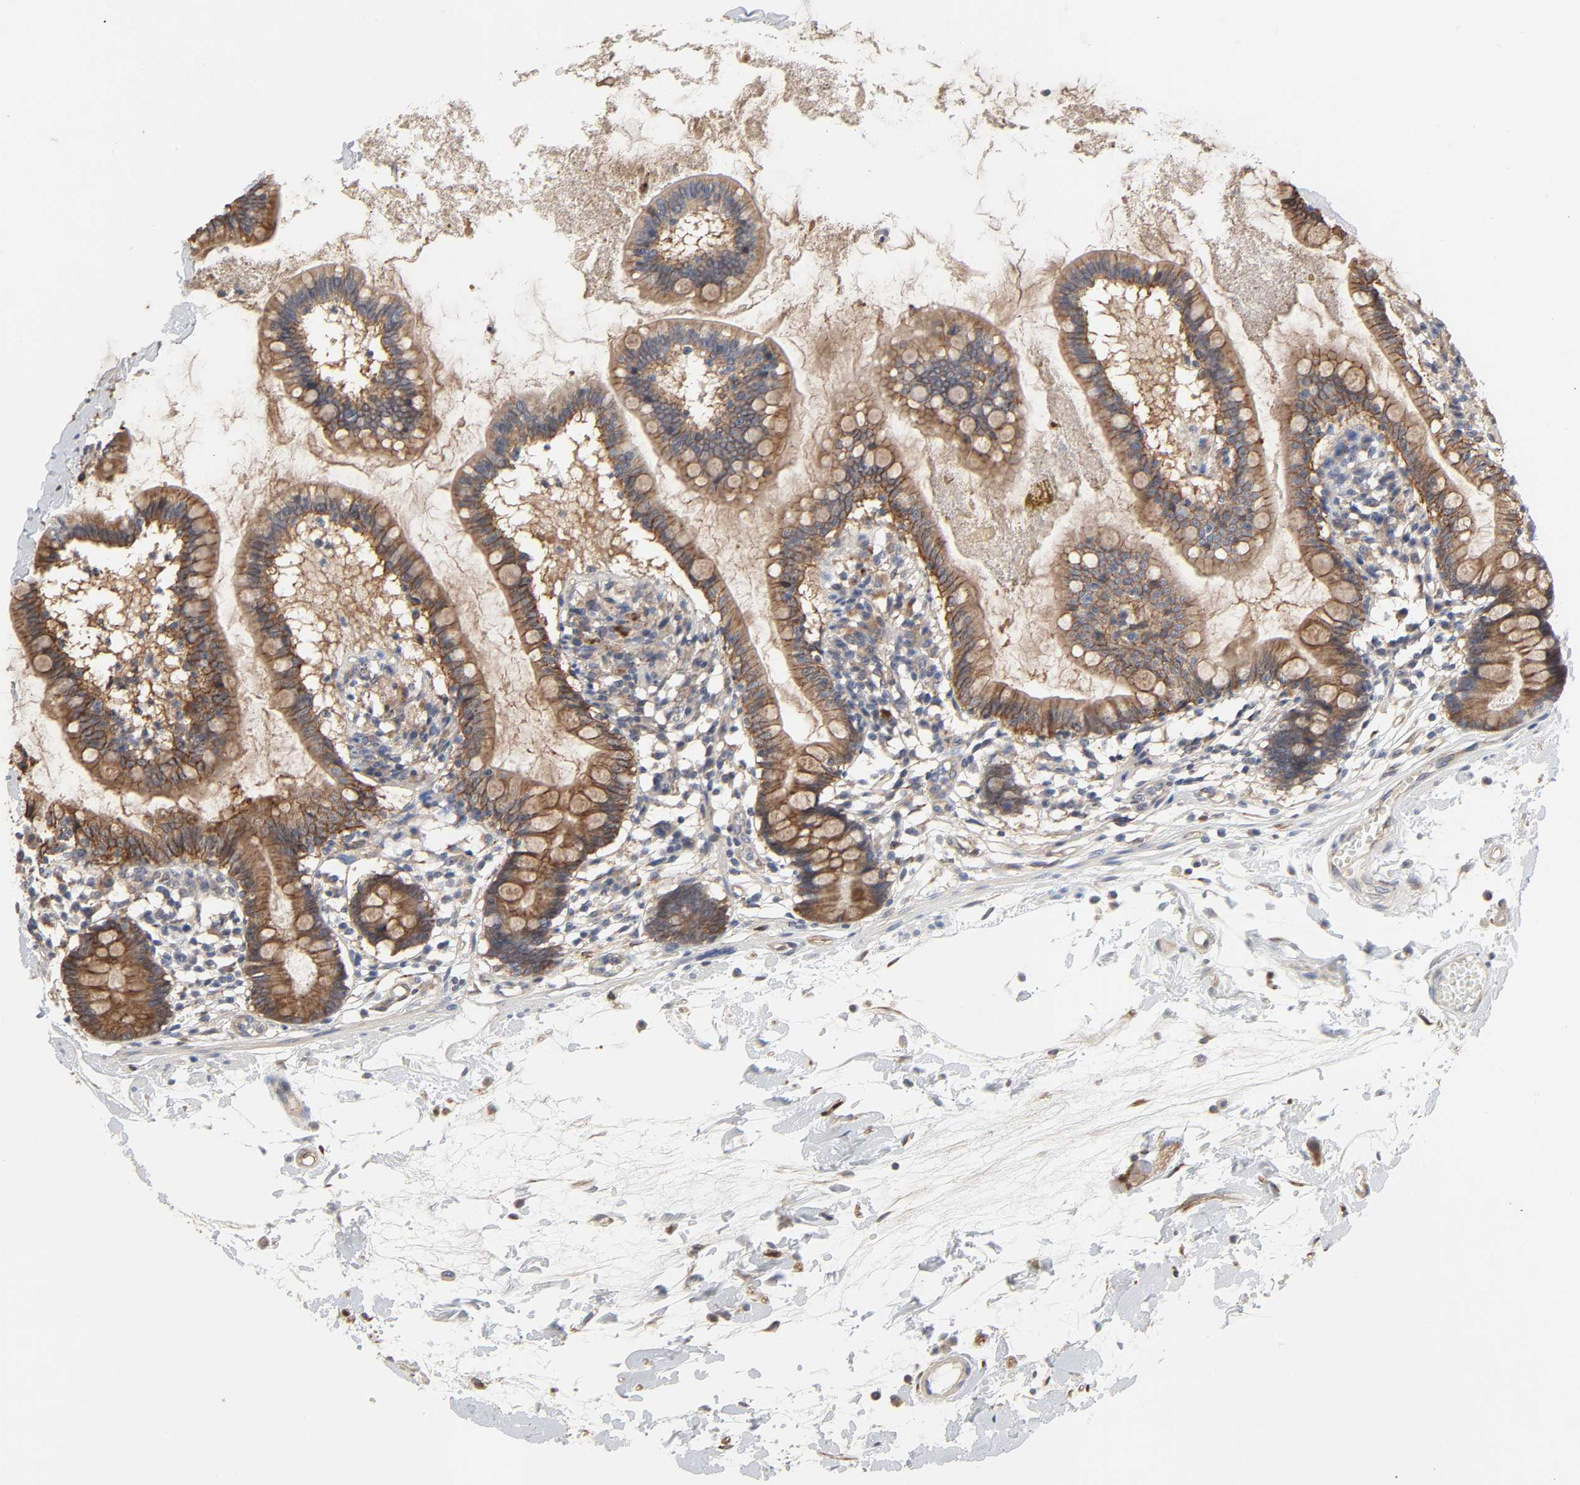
{"staining": {"intensity": "moderate", "quantity": ">75%", "location": "cytoplasmic/membranous"}, "tissue": "small intestine", "cell_type": "Glandular cells", "image_type": "normal", "snomed": [{"axis": "morphology", "description": "Normal tissue, NOS"}, {"axis": "topography", "description": "Small intestine"}], "caption": "This is a histology image of immunohistochemistry staining of benign small intestine, which shows moderate staining in the cytoplasmic/membranous of glandular cells.", "gene": "NDRG2", "patient": {"sex": "female", "age": 61}}